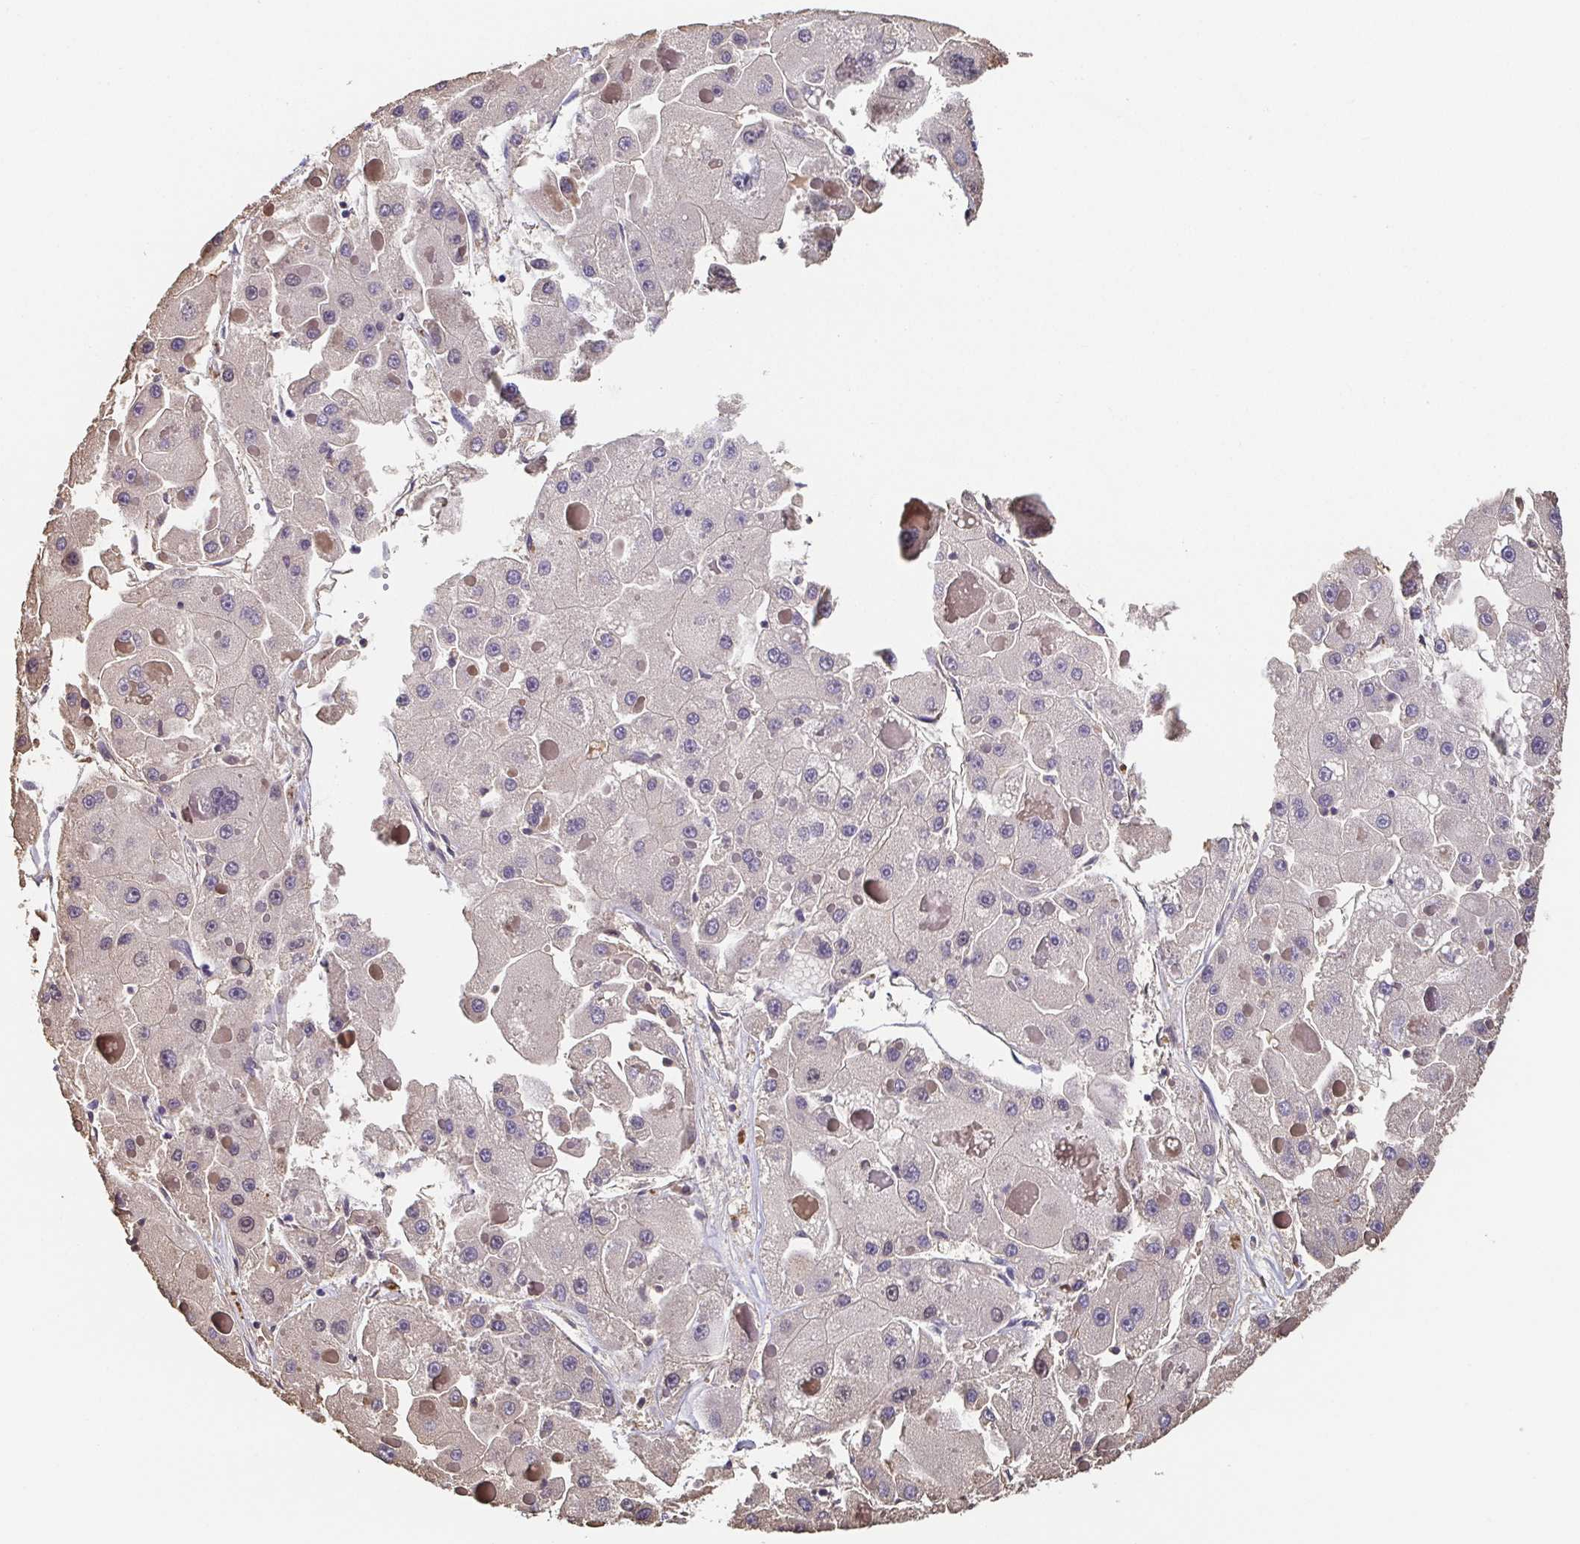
{"staining": {"intensity": "negative", "quantity": "none", "location": "none"}, "tissue": "liver cancer", "cell_type": "Tumor cells", "image_type": "cancer", "snomed": [{"axis": "morphology", "description": "Carcinoma, Hepatocellular, NOS"}, {"axis": "topography", "description": "Liver"}], "caption": "The histopathology image exhibits no significant positivity in tumor cells of liver hepatocellular carcinoma.", "gene": "PIWIL3", "patient": {"sex": "female", "age": 73}}